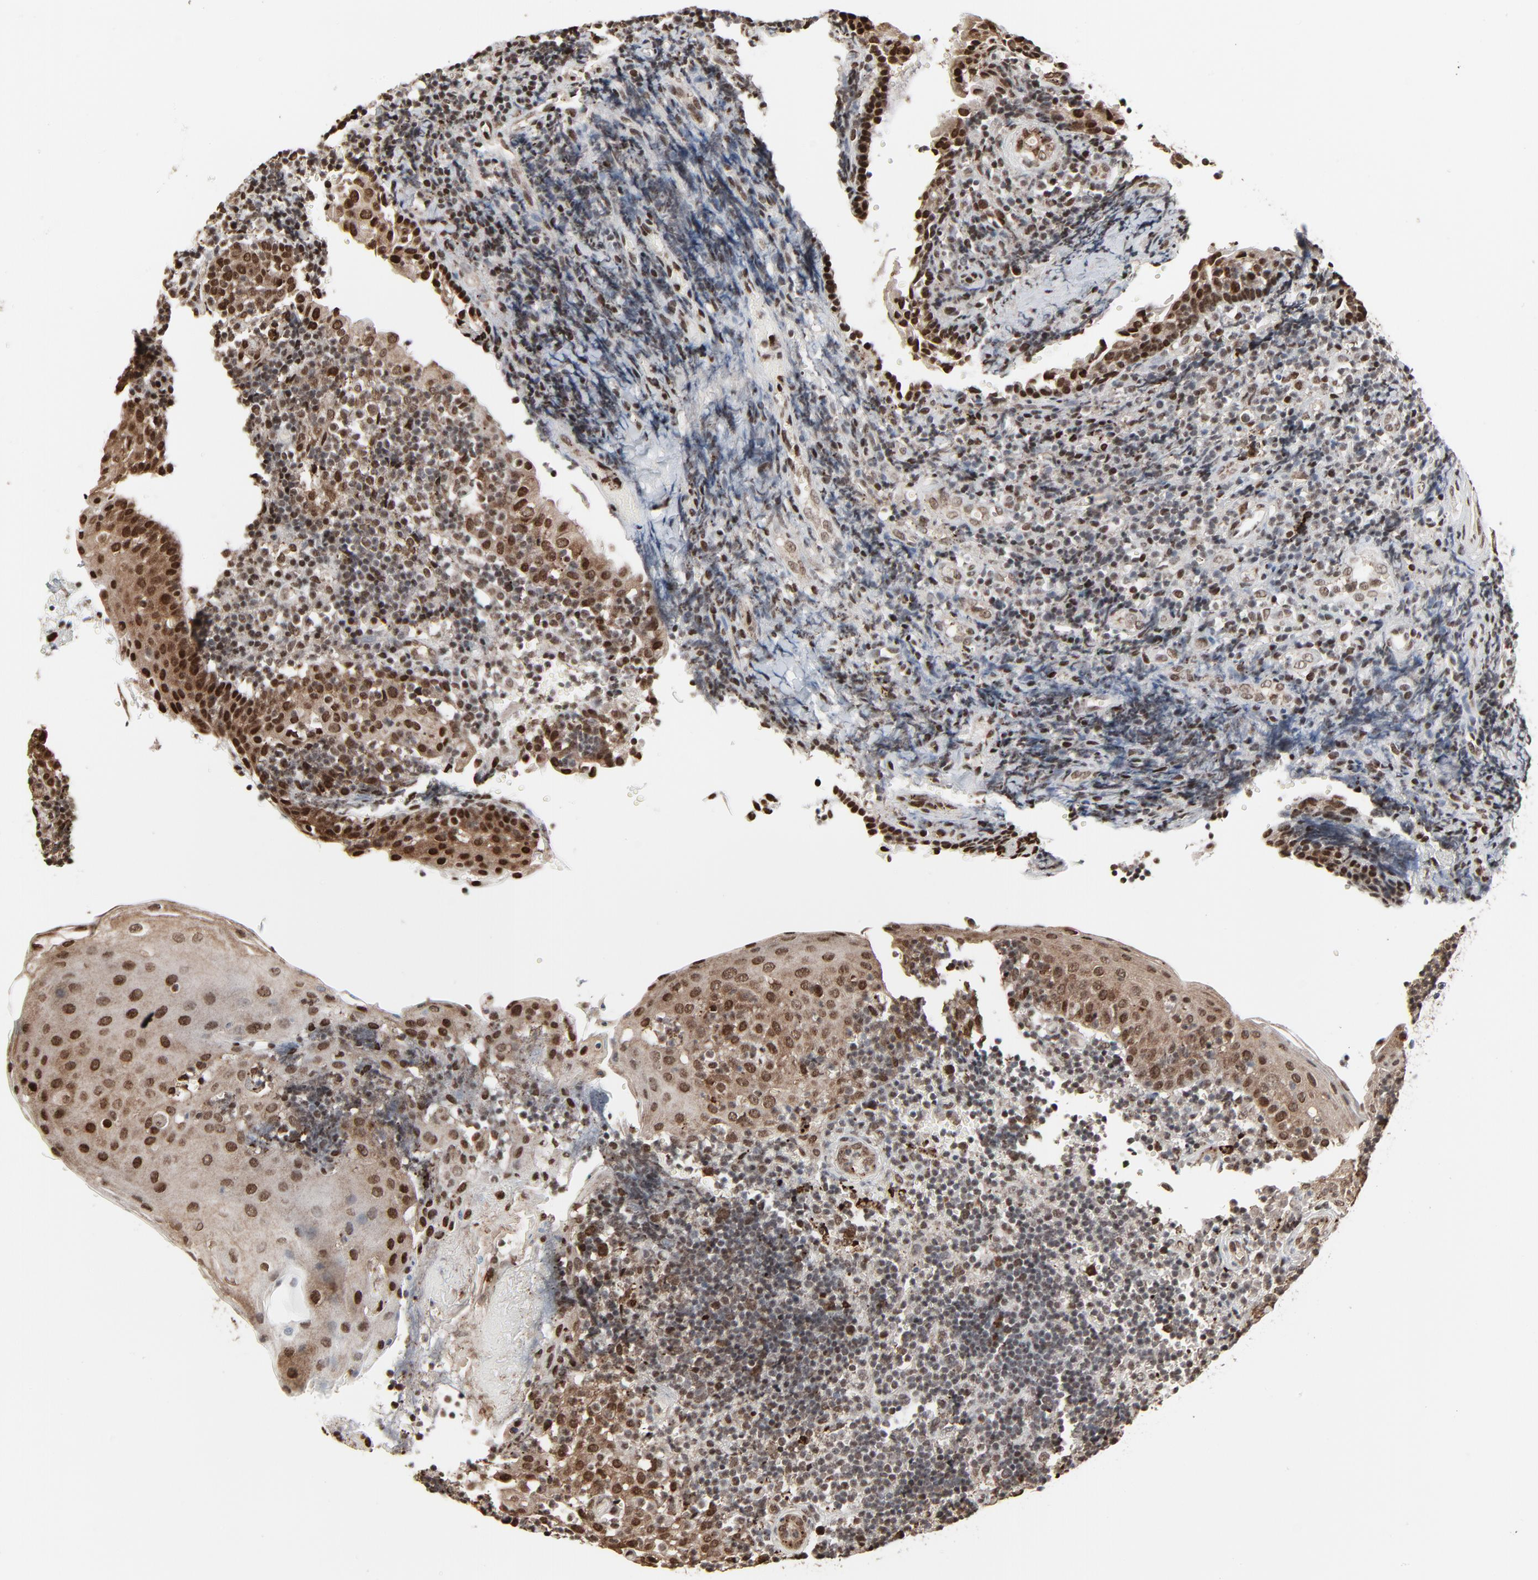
{"staining": {"intensity": "strong", "quantity": ">75%", "location": "cytoplasmic/membranous,nuclear"}, "tissue": "tonsil", "cell_type": "Germinal center cells", "image_type": "normal", "snomed": [{"axis": "morphology", "description": "Normal tissue, NOS"}, {"axis": "topography", "description": "Tonsil"}], "caption": "Protein analysis of unremarkable tonsil demonstrates strong cytoplasmic/membranous,nuclear expression in about >75% of germinal center cells.", "gene": "MEIS2", "patient": {"sex": "female", "age": 40}}